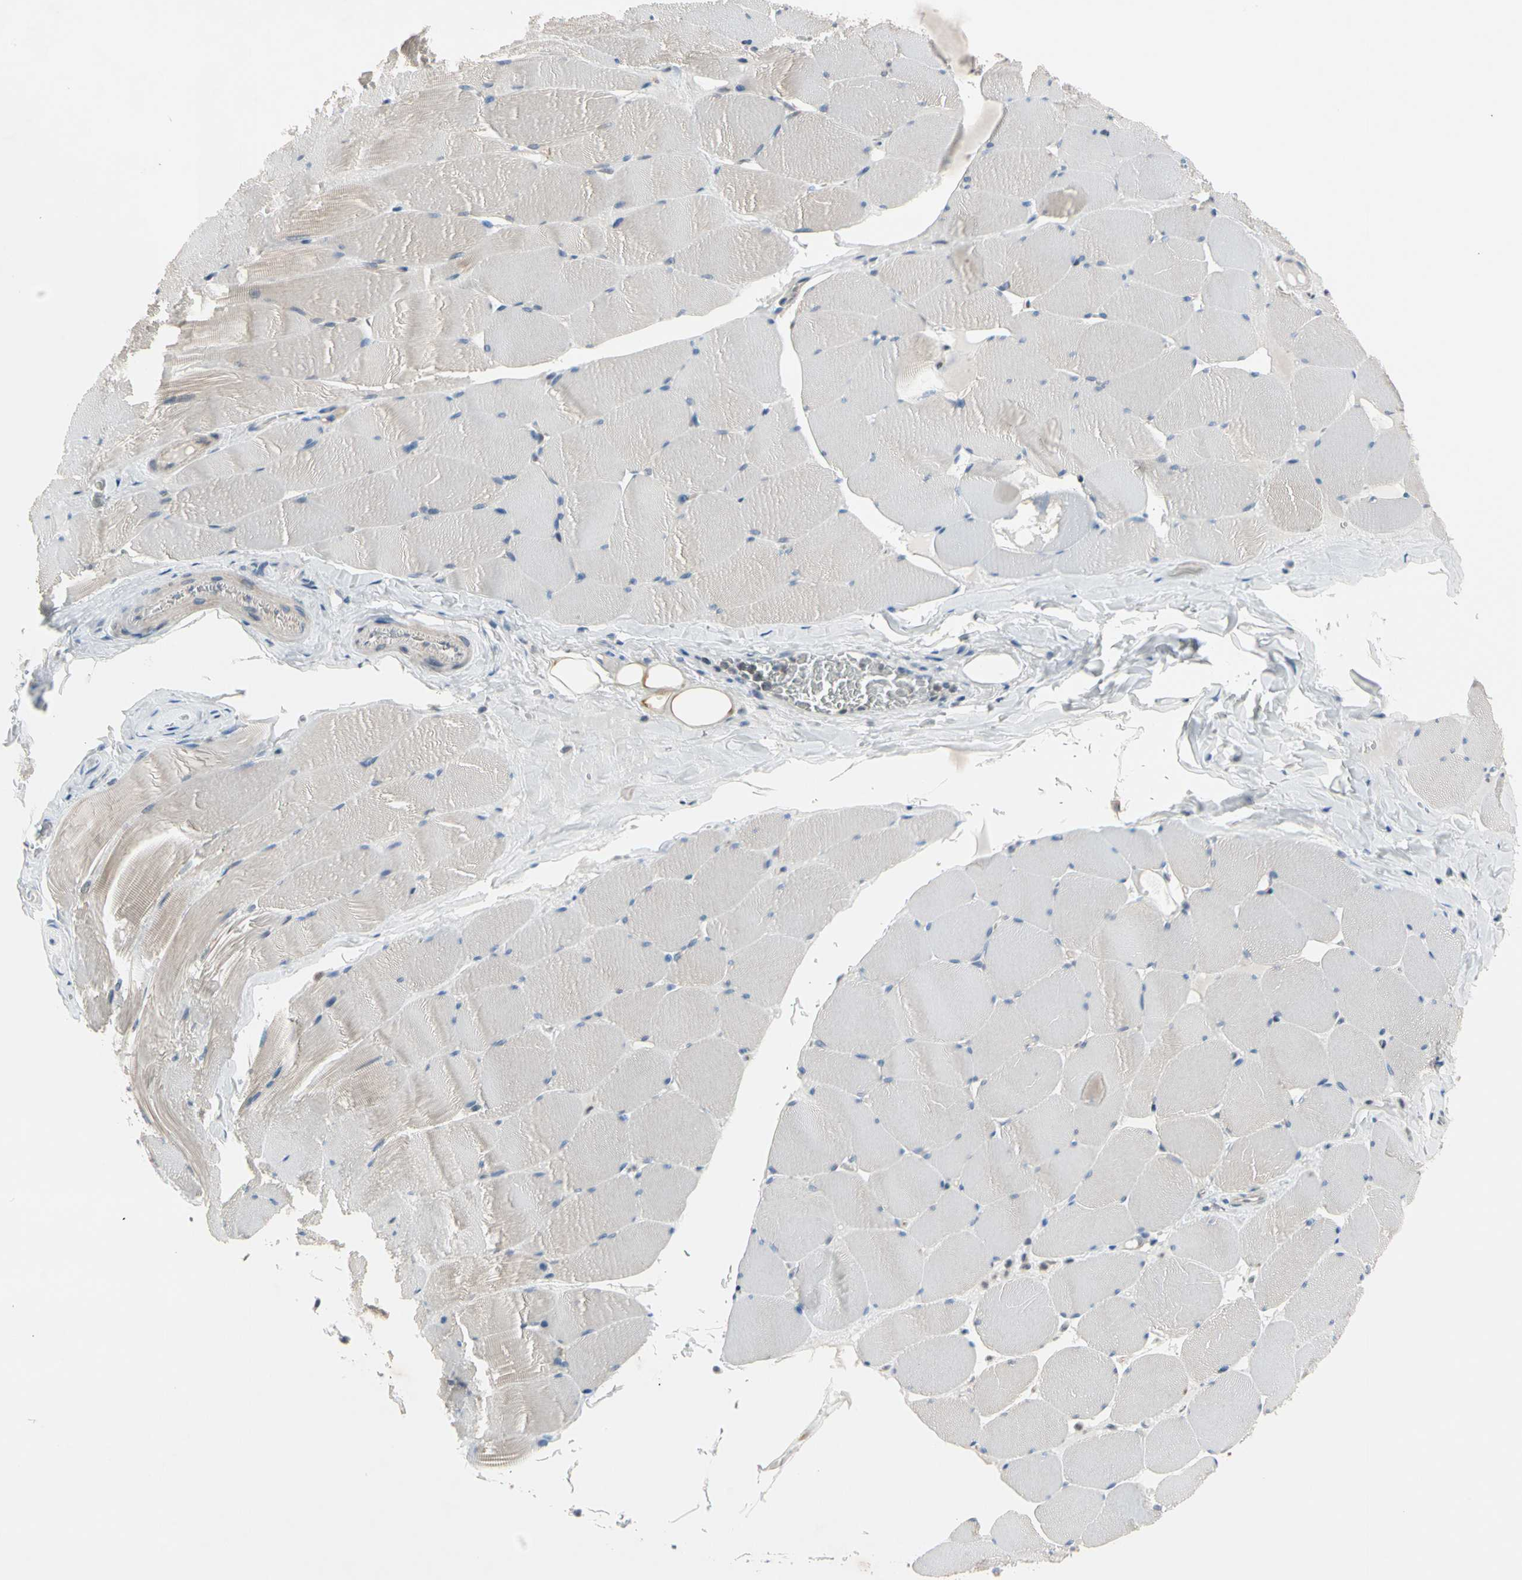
{"staining": {"intensity": "weak", "quantity": ">75%", "location": "cytoplasmic/membranous"}, "tissue": "skeletal muscle", "cell_type": "Myocytes", "image_type": "normal", "snomed": [{"axis": "morphology", "description": "Normal tissue, NOS"}, {"axis": "topography", "description": "Skeletal muscle"}], "caption": "Protein staining of normal skeletal muscle displays weak cytoplasmic/membranous expression in about >75% of myocytes.", "gene": "MARK1", "patient": {"sex": "male", "age": 62}}